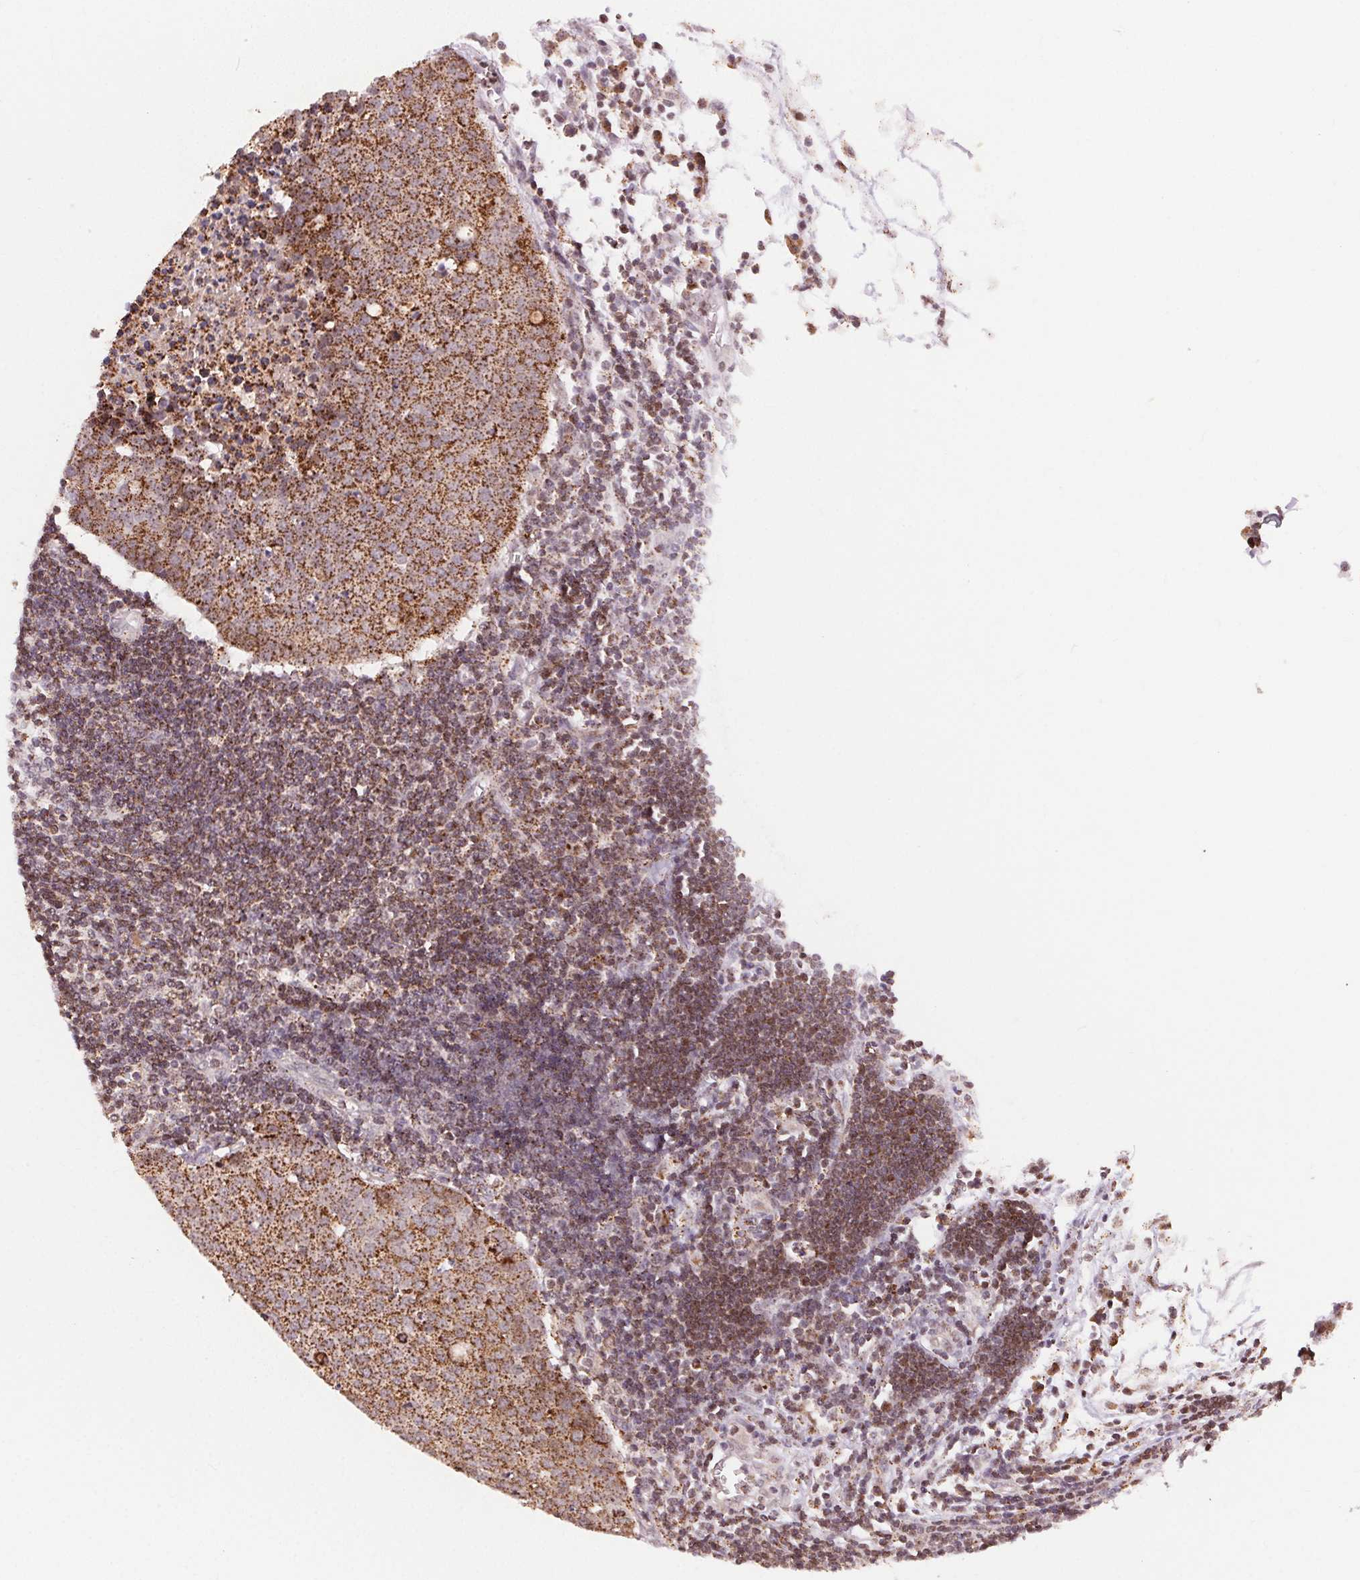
{"staining": {"intensity": "moderate", "quantity": ">75%", "location": "cytoplasmic/membranous"}, "tissue": "carcinoid", "cell_type": "Tumor cells", "image_type": "cancer", "snomed": [{"axis": "morphology", "description": "Carcinoid, malignant, NOS"}, {"axis": "topography", "description": "Colon"}], "caption": "Protein staining of malignant carcinoid tissue displays moderate cytoplasmic/membranous positivity in about >75% of tumor cells.", "gene": "CHMP4B", "patient": {"sex": "male", "age": 81}}